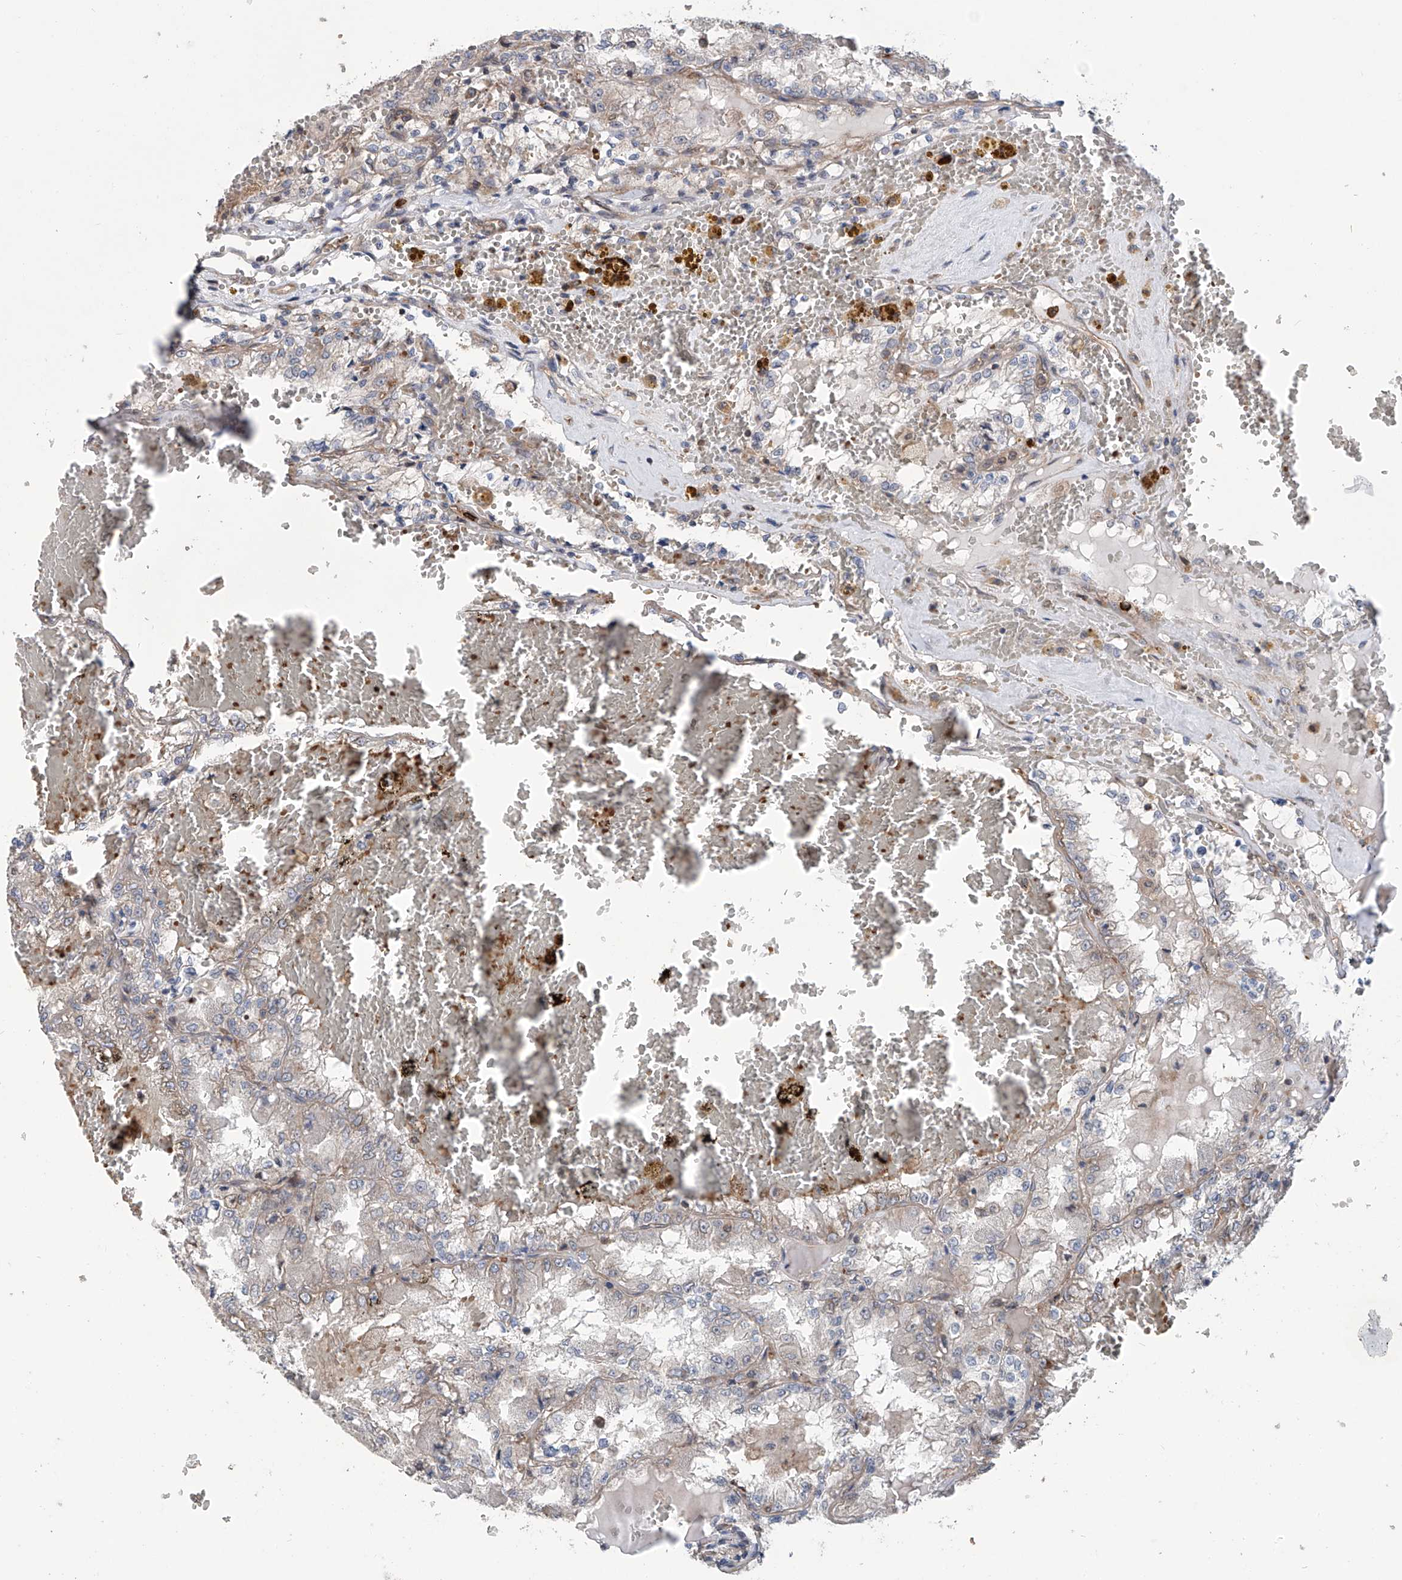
{"staining": {"intensity": "negative", "quantity": "none", "location": "none"}, "tissue": "renal cancer", "cell_type": "Tumor cells", "image_type": "cancer", "snomed": [{"axis": "morphology", "description": "Adenocarcinoma, NOS"}, {"axis": "topography", "description": "Kidney"}], "caption": "This is a image of immunohistochemistry staining of adenocarcinoma (renal), which shows no positivity in tumor cells. (Stains: DAB immunohistochemistry with hematoxylin counter stain, Microscopy: brightfield microscopy at high magnification).", "gene": "EIF2D", "patient": {"sex": "female", "age": 56}}